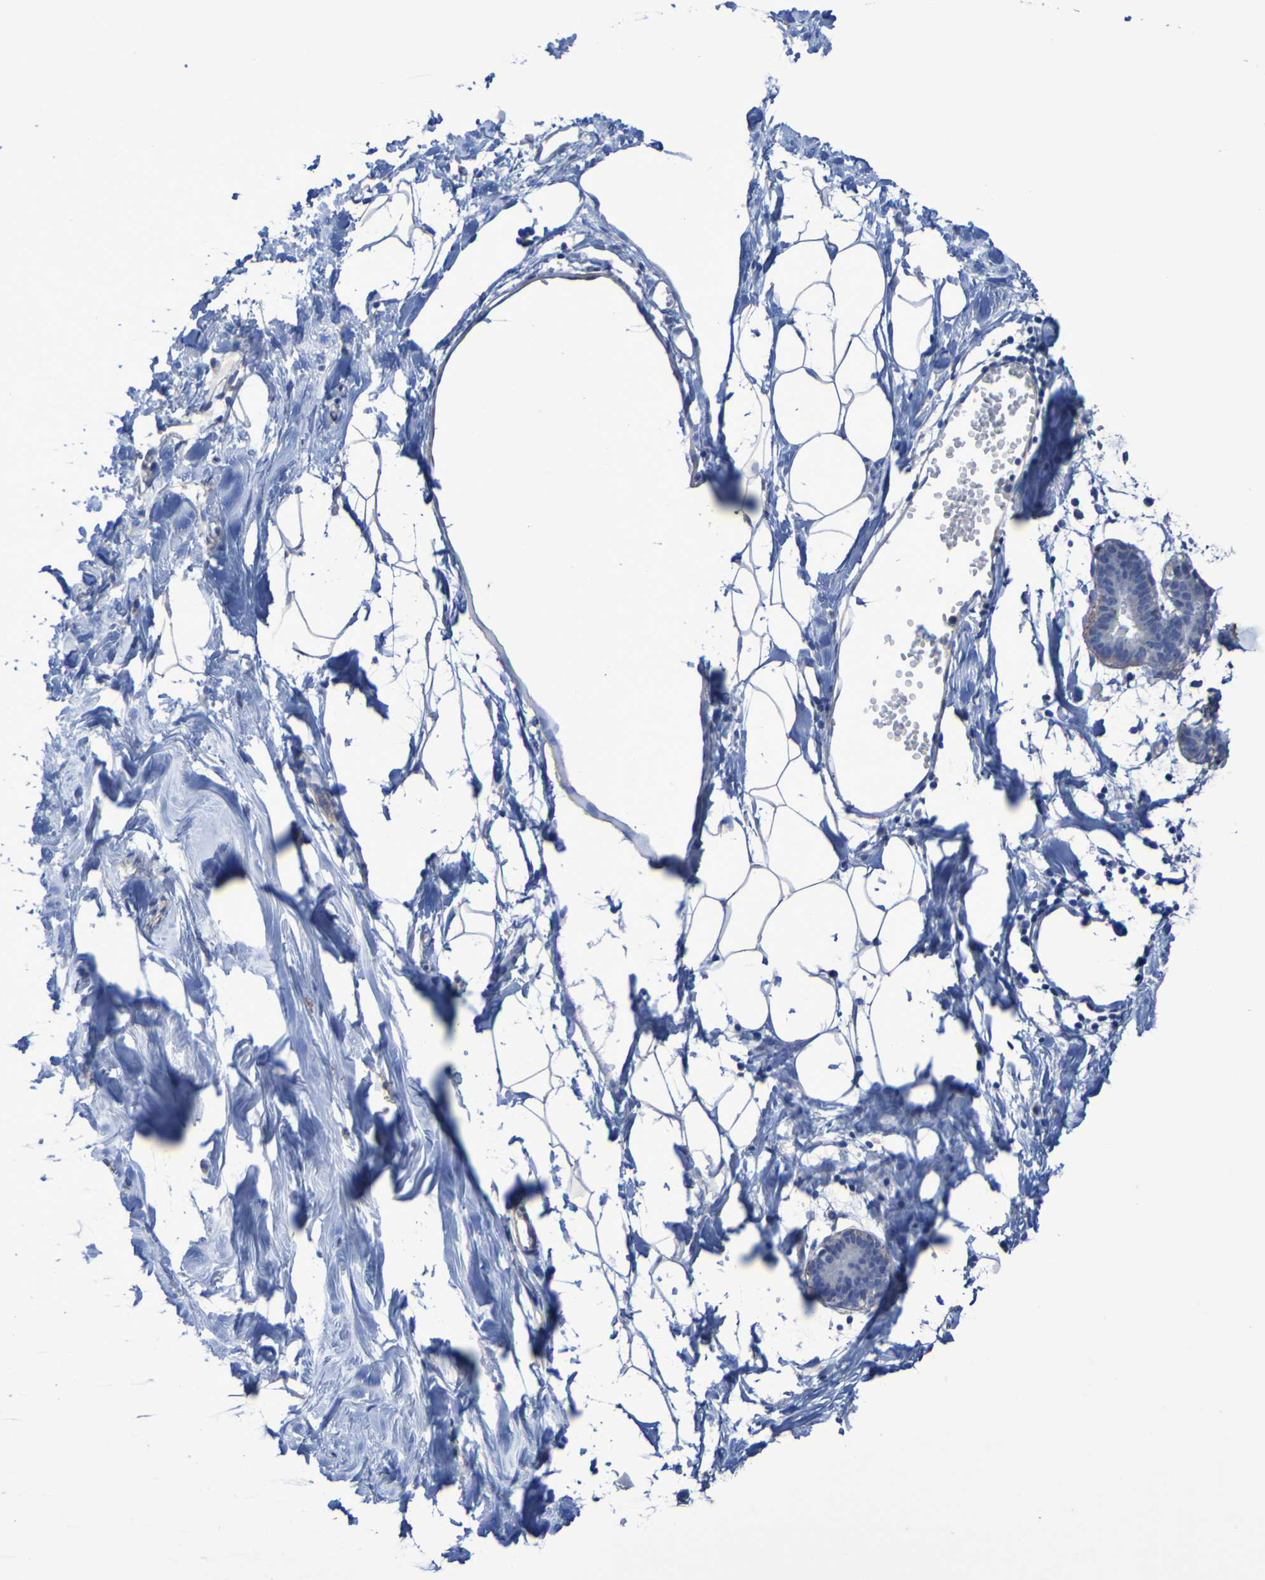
{"staining": {"intensity": "negative", "quantity": "none", "location": "none"}, "tissue": "breast", "cell_type": "Adipocytes", "image_type": "normal", "snomed": [{"axis": "morphology", "description": "Normal tissue, NOS"}, {"axis": "topography", "description": "Breast"}], "caption": "Immunohistochemistry micrograph of unremarkable human breast stained for a protein (brown), which reveals no expression in adipocytes. Nuclei are stained in blue.", "gene": "SRPRB", "patient": {"sex": "female", "age": 27}}